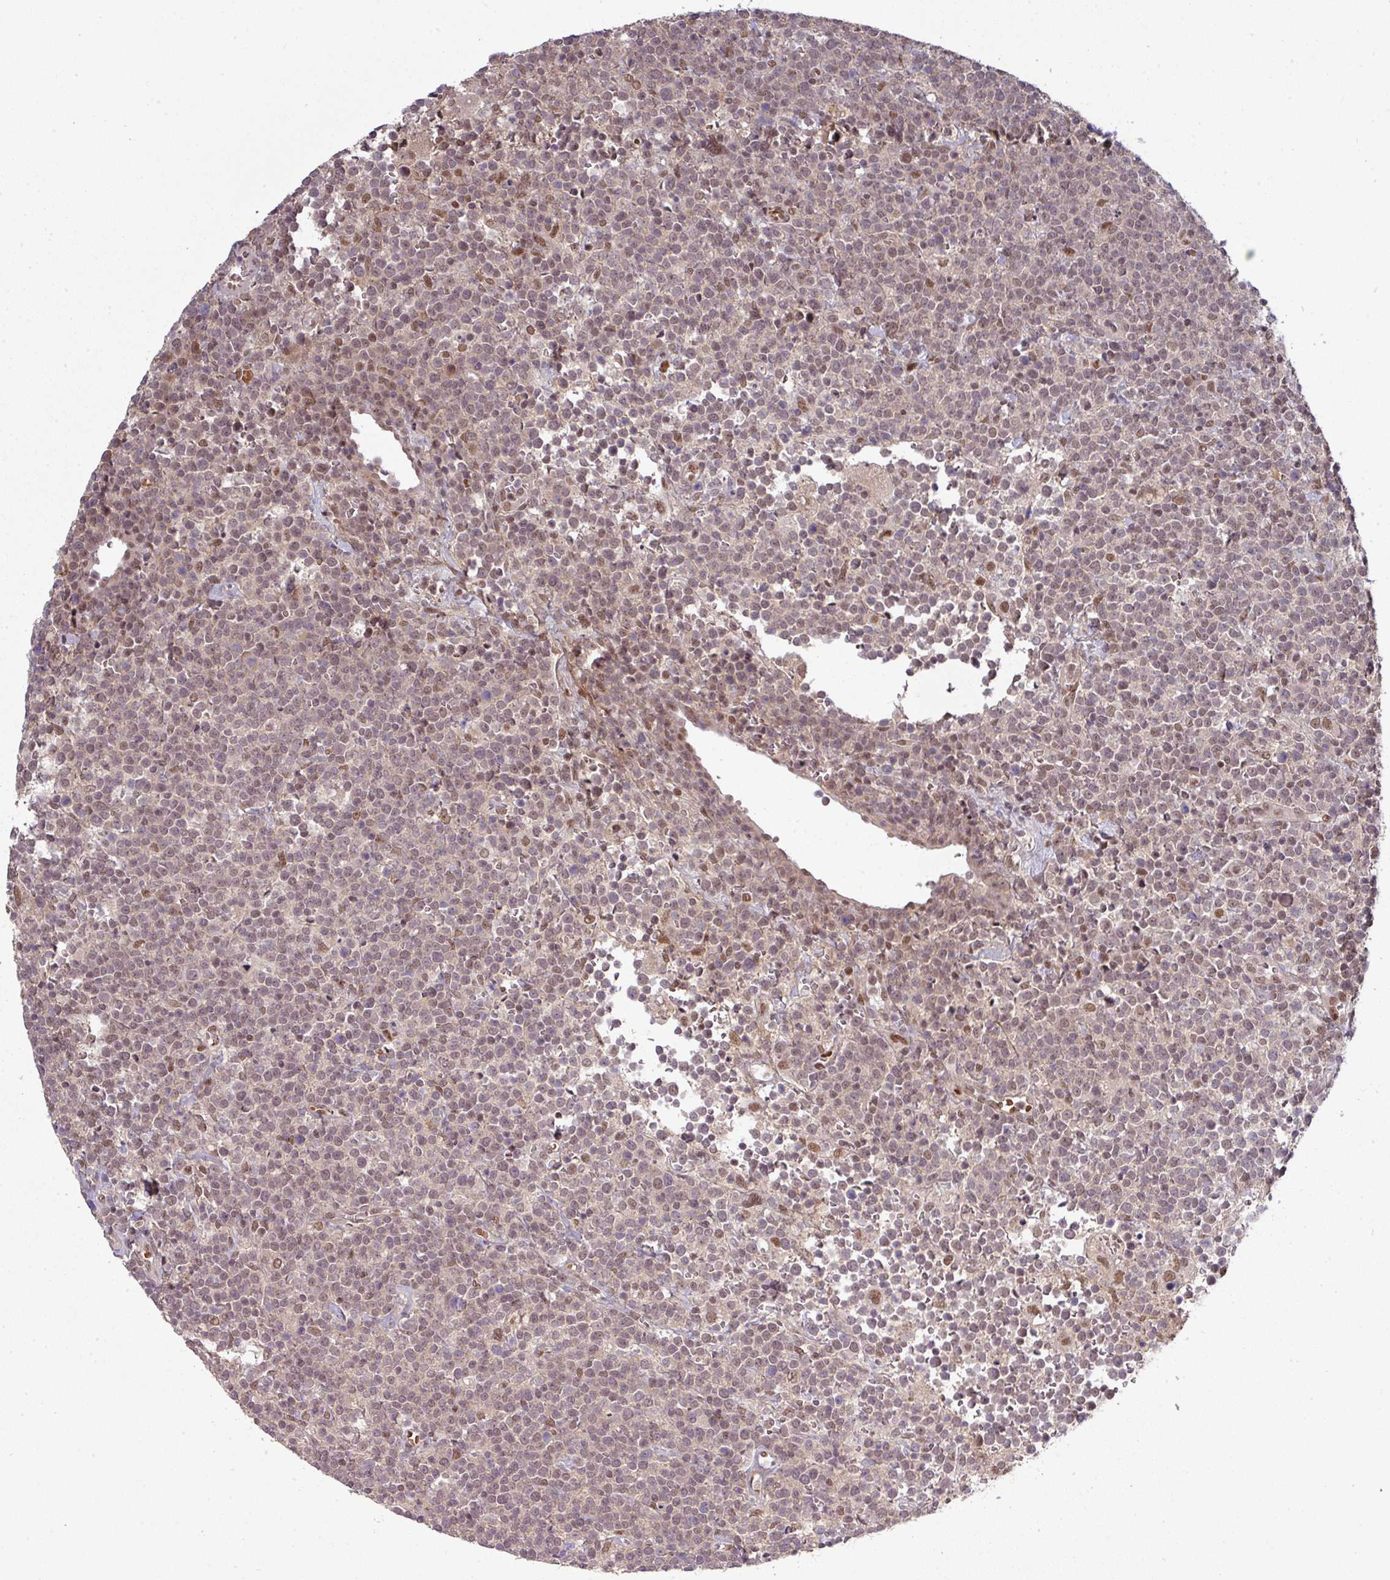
{"staining": {"intensity": "weak", "quantity": ">75%", "location": "nuclear"}, "tissue": "lymphoma", "cell_type": "Tumor cells", "image_type": "cancer", "snomed": [{"axis": "morphology", "description": "Malignant lymphoma, non-Hodgkin's type, High grade"}, {"axis": "topography", "description": "Lymph node"}], "caption": "Weak nuclear protein staining is seen in about >75% of tumor cells in lymphoma. Nuclei are stained in blue.", "gene": "CIC", "patient": {"sex": "male", "age": 61}}